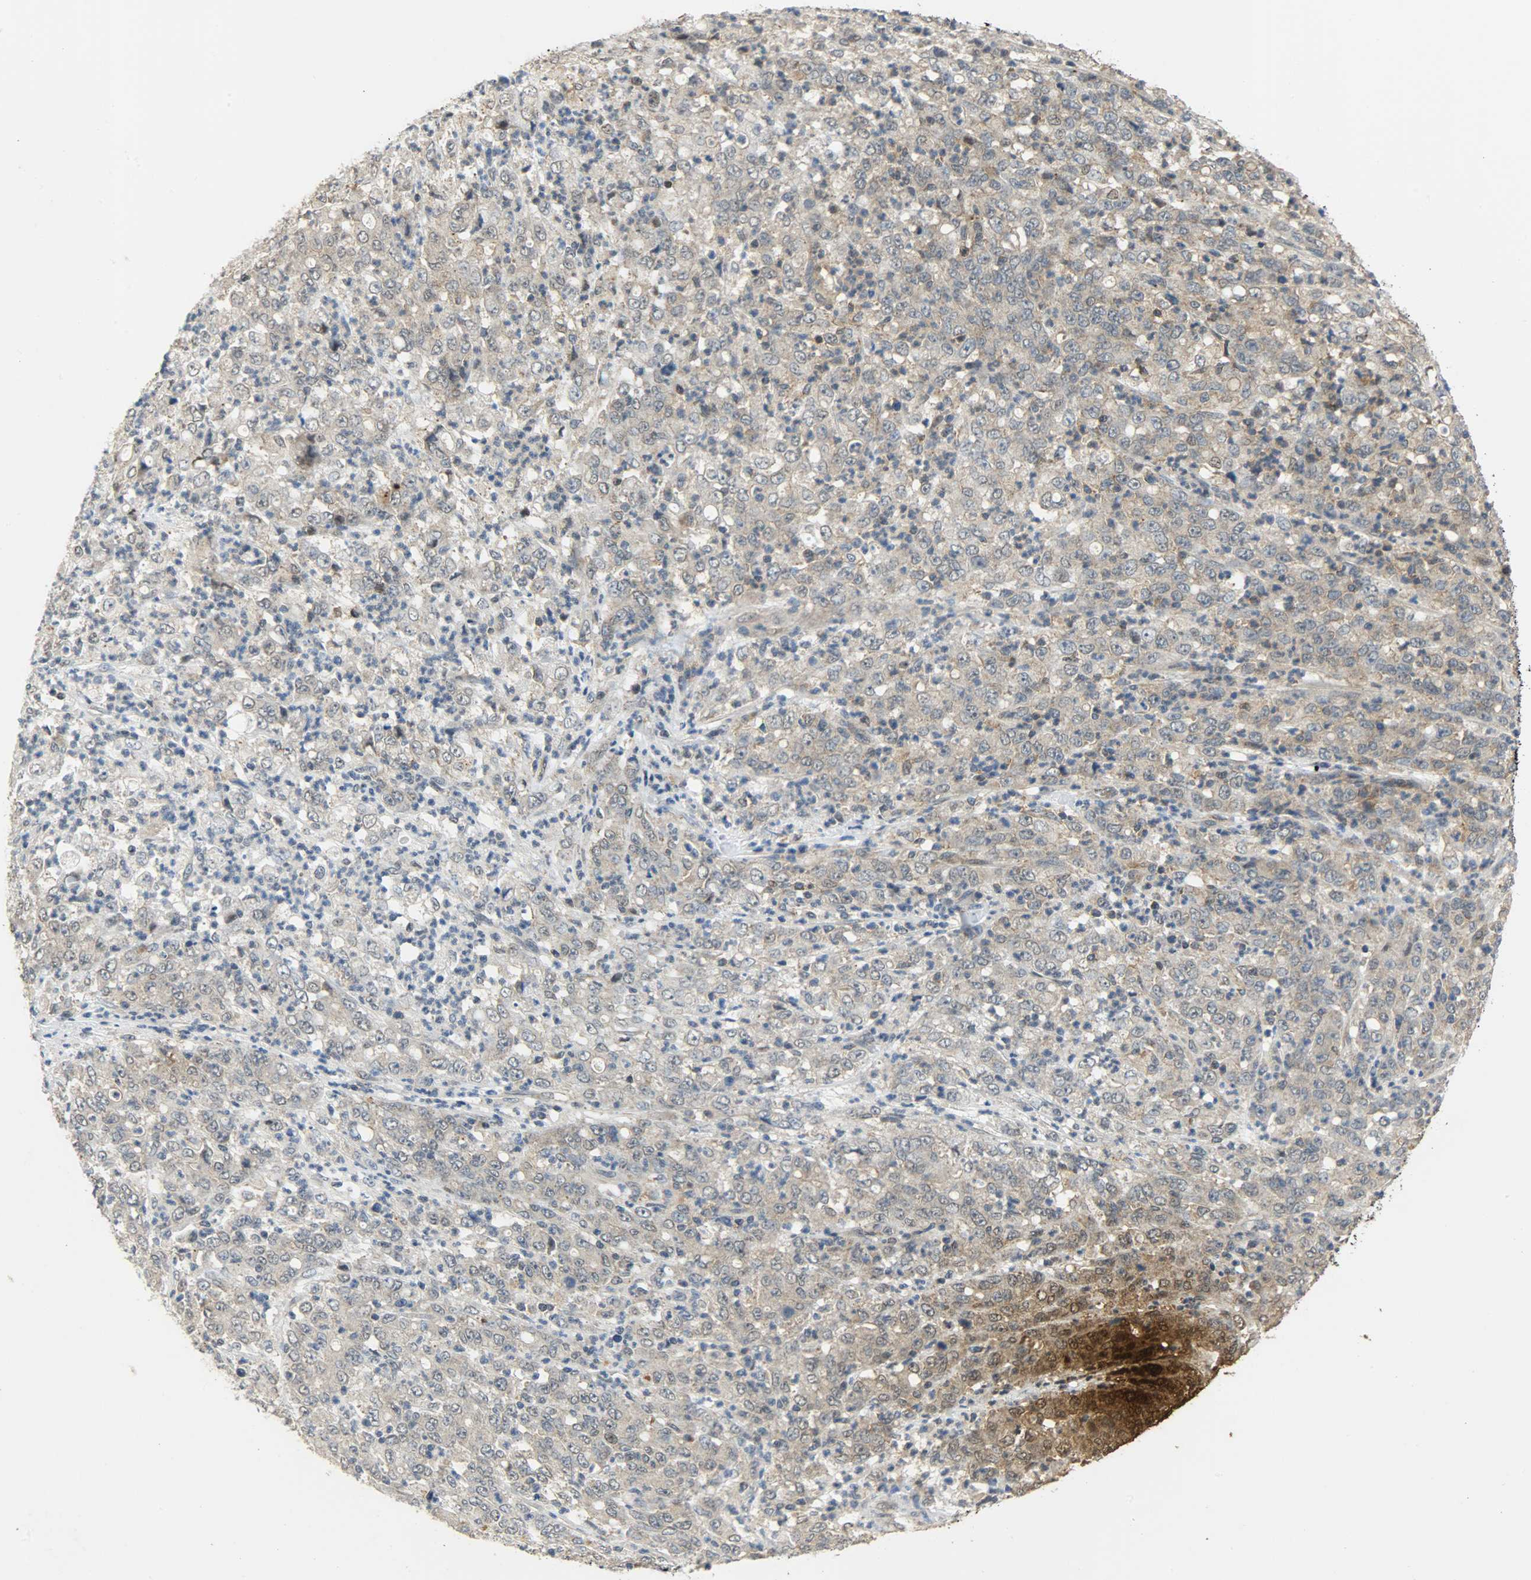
{"staining": {"intensity": "weak", "quantity": ">75%", "location": "cytoplasmic/membranous"}, "tissue": "stomach cancer", "cell_type": "Tumor cells", "image_type": "cancer", "snomed": [{"axis": "morphology", "description": "Adenocarcinoma, NOS"}, {"axis": "topography", "description": "Stomach, lower"}], "caption": "Human stomach cancer (adenocarcinoma) stained for a protein (brown) displays weak cytoplasmic/membranous positive positivity in about >75% of tumor cells.", "gene": "GIT2", "patient": {"sex": "female", "age": 71}}